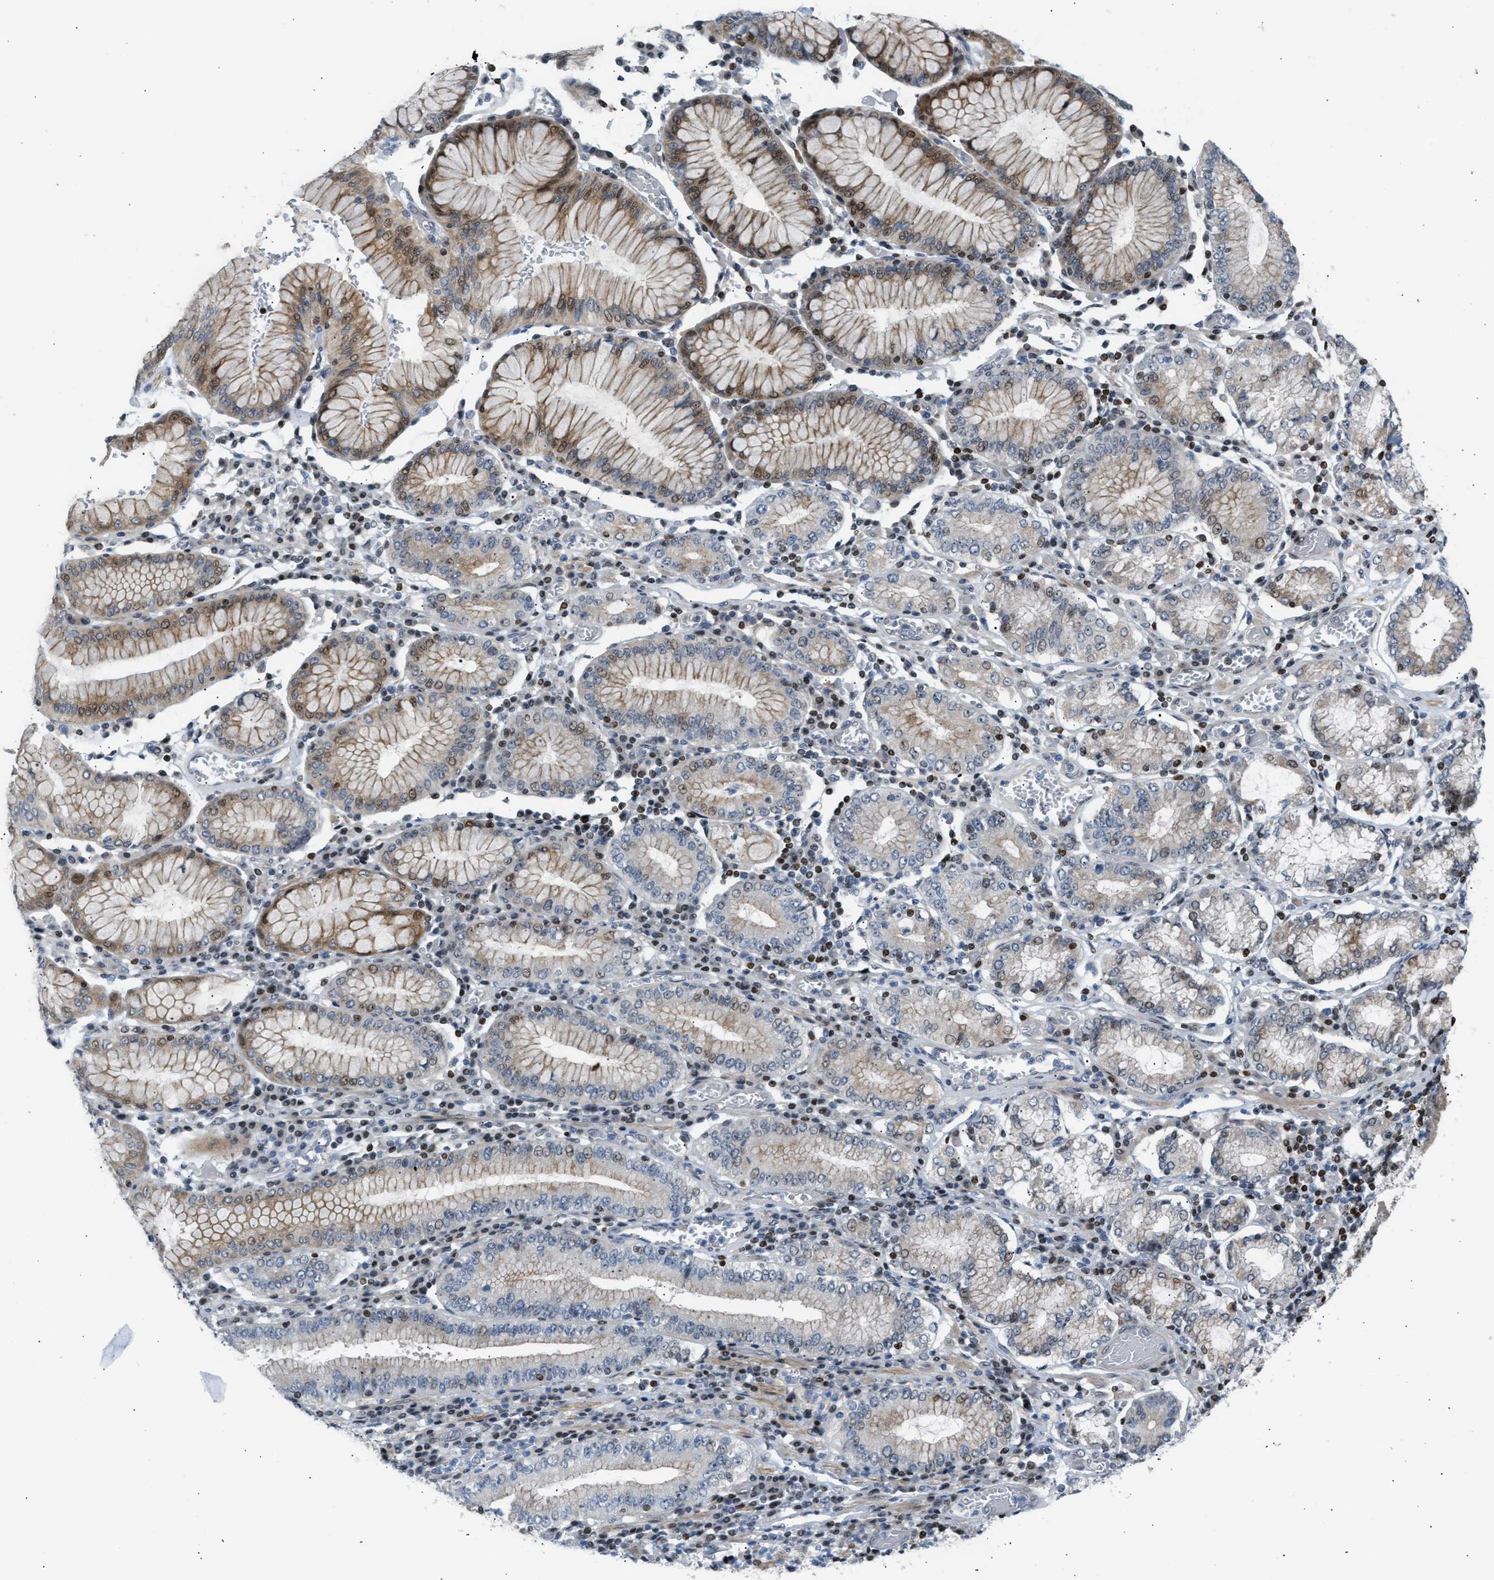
{"staining": {"intensity": "moderate", "quantity": "25%-75%", "location": "cytoplasmic/membranous,nuclear"}, "tissue": "stomach cancer", "cell_type": "Tumor cells", "image_type": "cancer", "snomed": [{"axis": "morphology", "description": "Adenocarcinoma, NOS"}, {"axis": "topography", "description": "Stomach"}], "caption": "Moderate cytoplasmic/membranous and nuclear protein expression is present in approximately 25%-75% of tumor cells in stomach adenocarcinoma. (DAB = brown stain, brightfield microscopy at high magnification).", "gene": "NPS", "patient": {"sex": "female", "age": 73}}